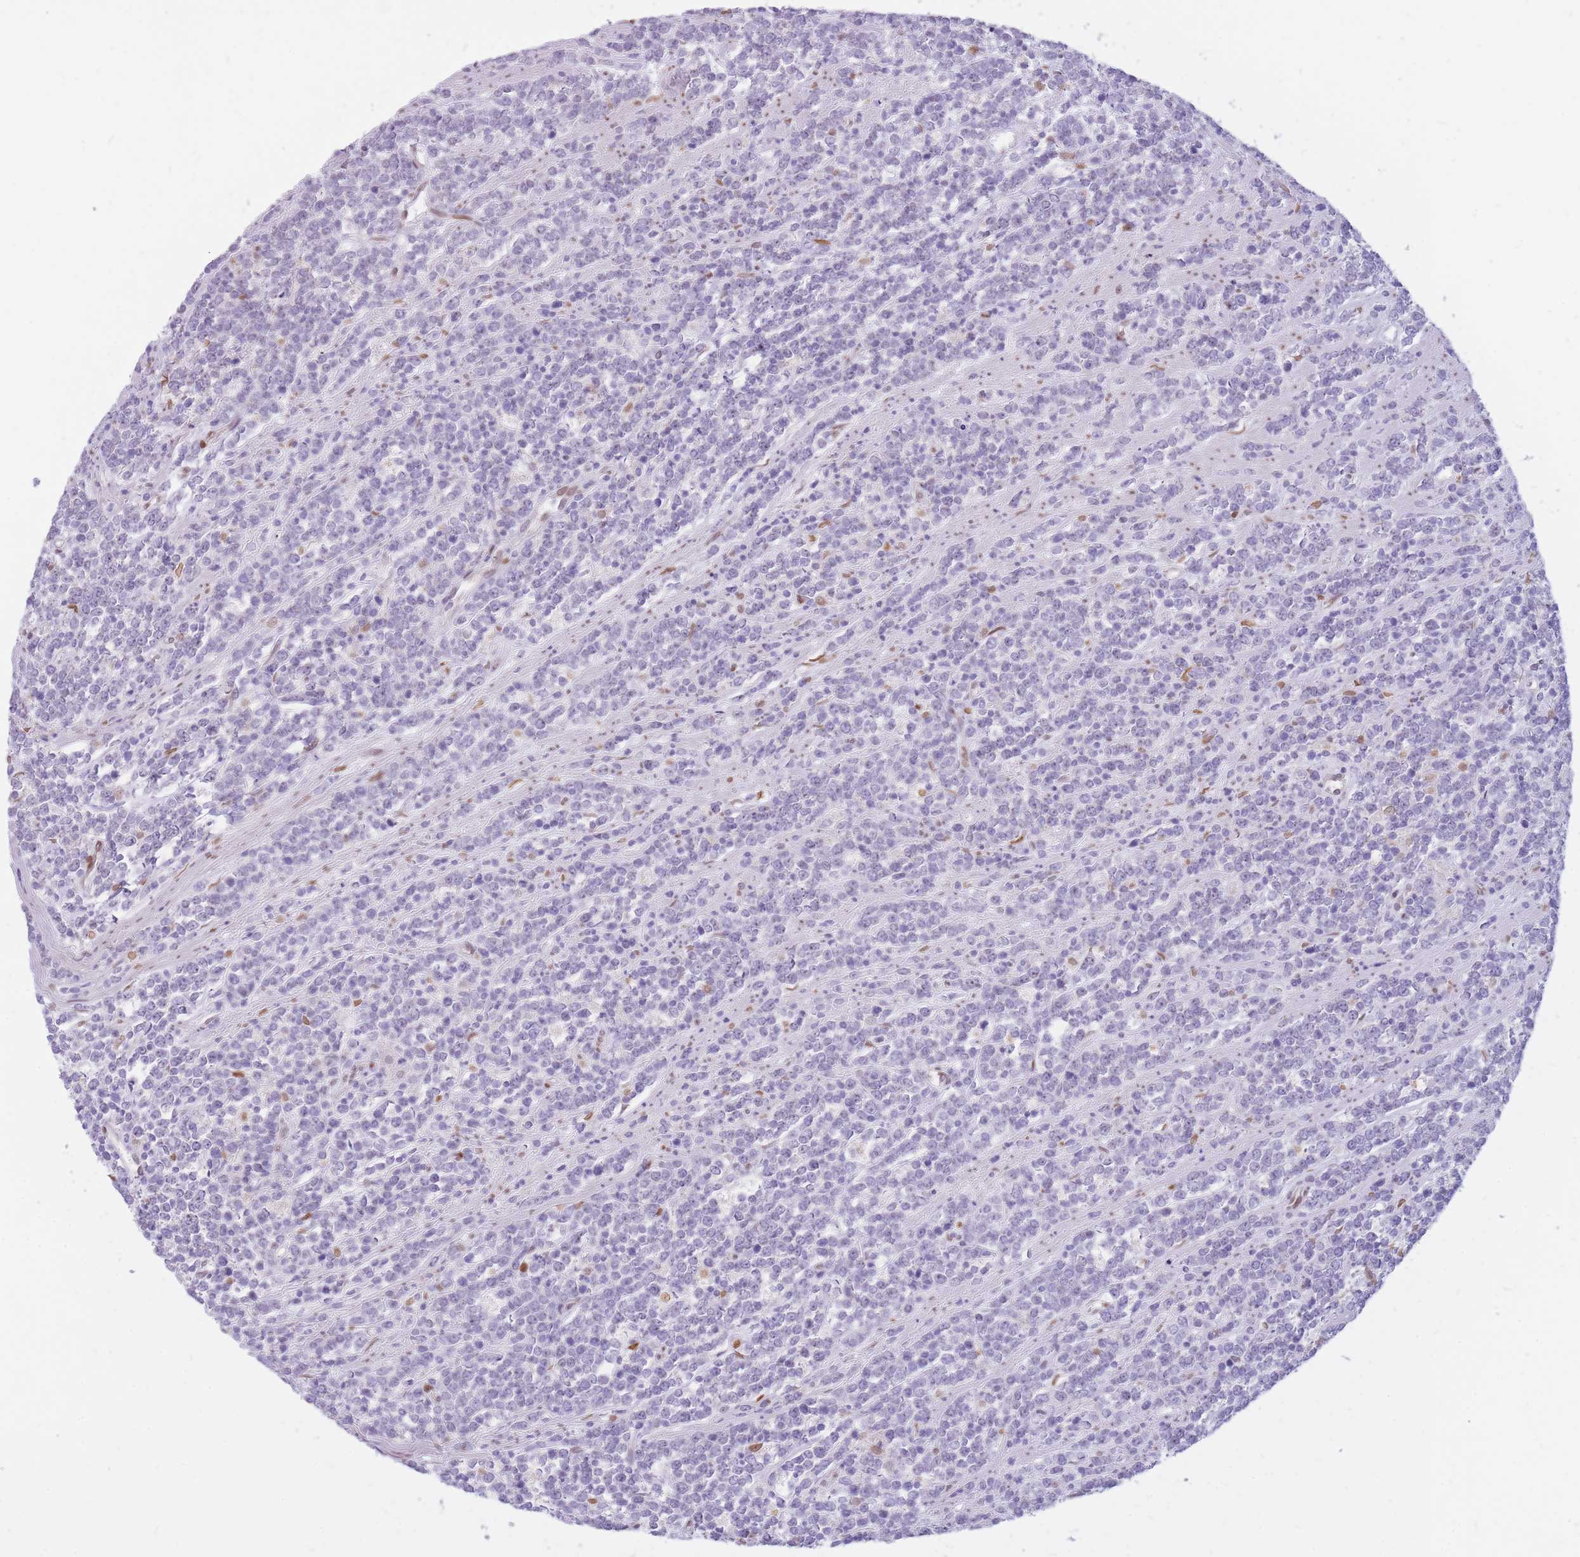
{"staining": {"intensity": "negative", "quantity": "none", "location": "none"}, "tissue": "lymphoma", "cell_type": "Tumor cells", "image_type": "cancer", "snomed": [{"axis": "morphology", "description": "Malignant lymphoma, non-Hodgkin's type, High grade"}, {"axis": "topography", "description": "Small intestine"}, {"axis": "topography", "description": "Colon"}], "caption": "Micrograph shows no significant protein expression in tumor cells of lymphoma.", "gene": "HOOK2", "patient": {"sex": "male", "age": 8}}